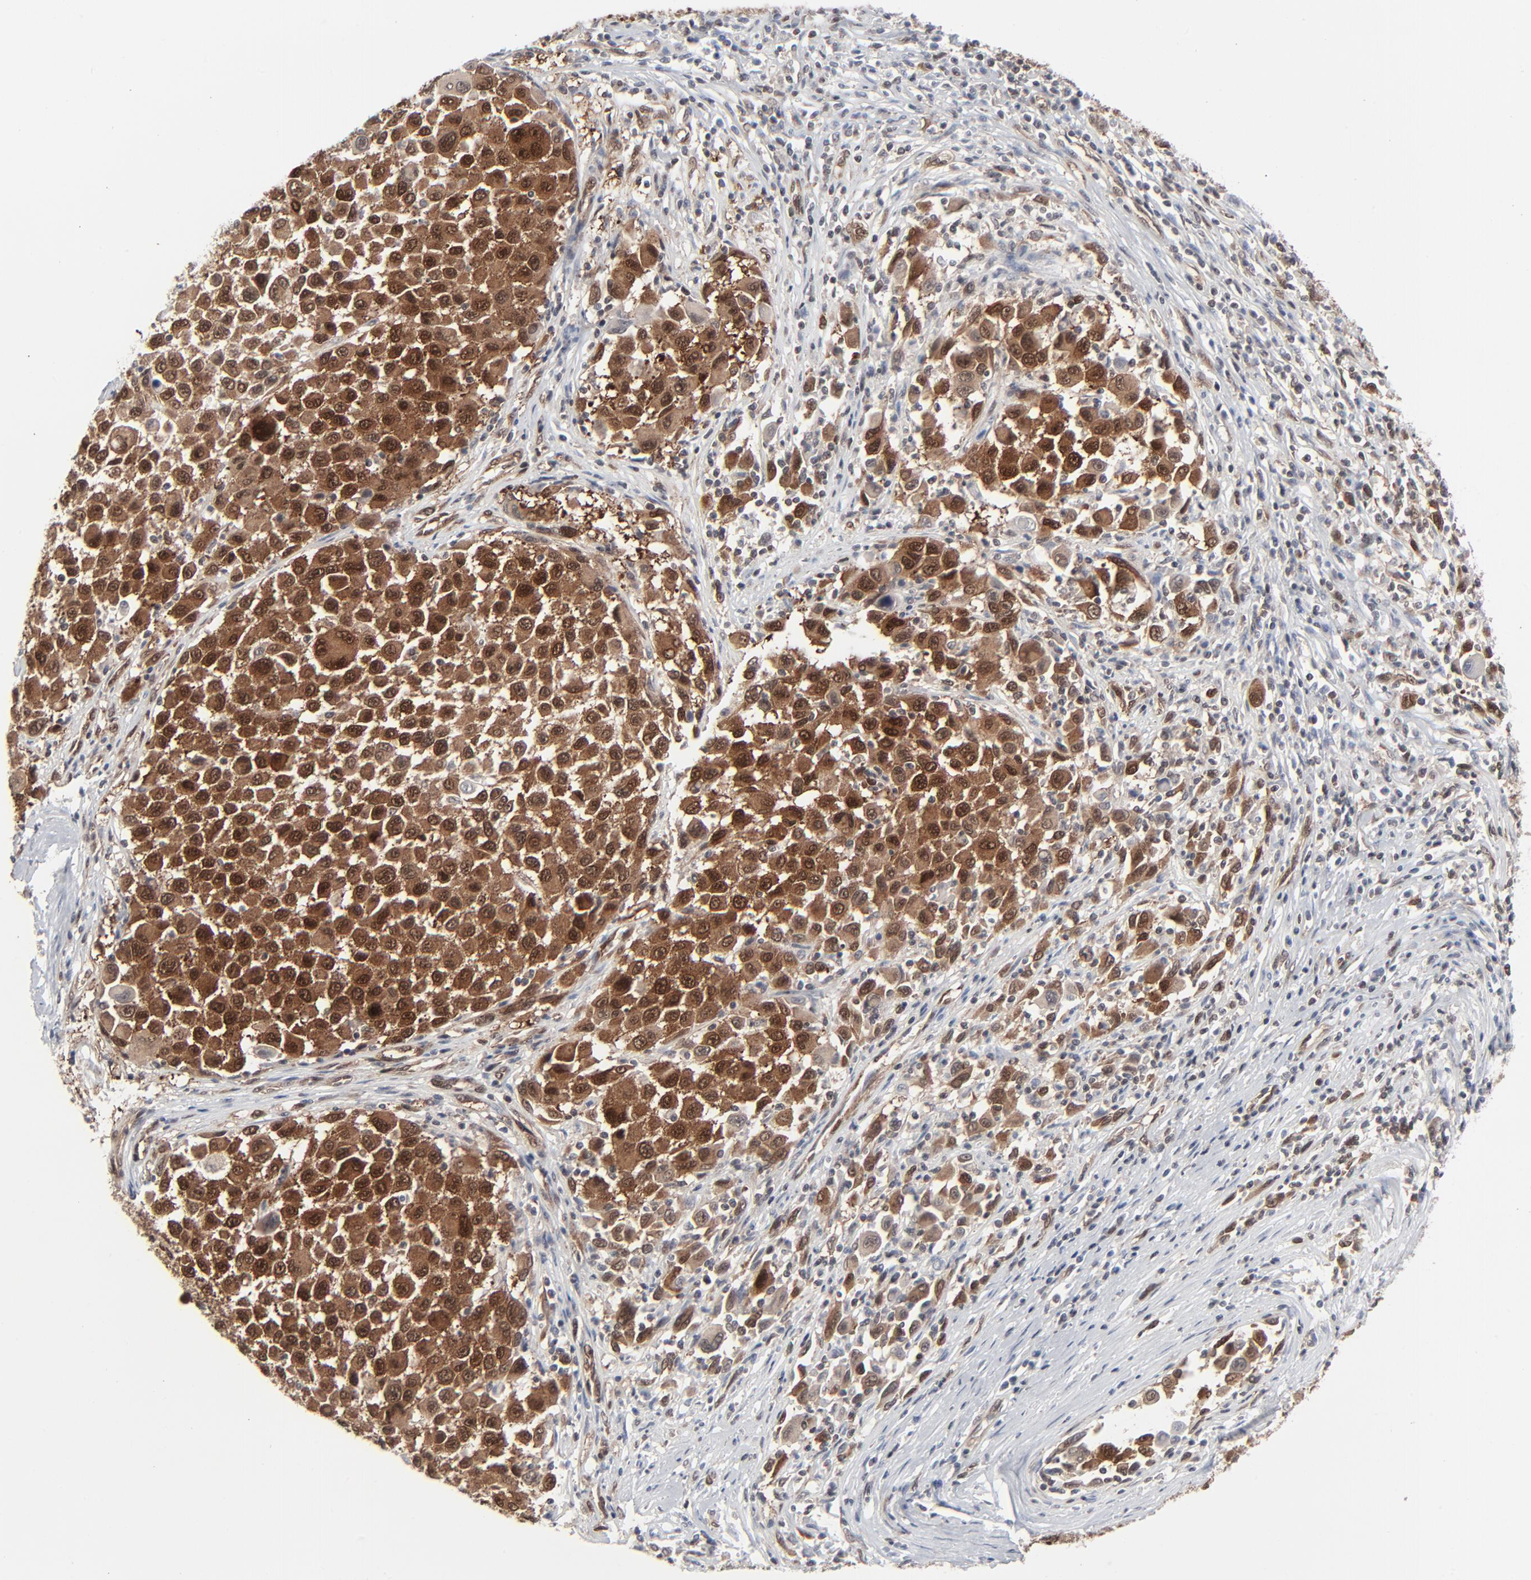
{"staining": {"intensity": "strong", "quantity": ">75%", "location": "cytoplasmic/membranous,nuclear"}, "tissue": "melanoma", "cell_type": "Tumor cells", "image_type": "cancer", "snomed": [{"axis": "morphology", "description": "Malignant melanoma, Metastatic site"}, {"axis": "topography", "description": "Lymph node"}], "caption": "This is a photomicrograph of immunohistochemistry staining of melanoma, which shows strong expression in the cytoplasmic/membranous and nuclear of tumor cells.", "gene": "AKT1", "patient": {"sex": "male", "age": 61}}